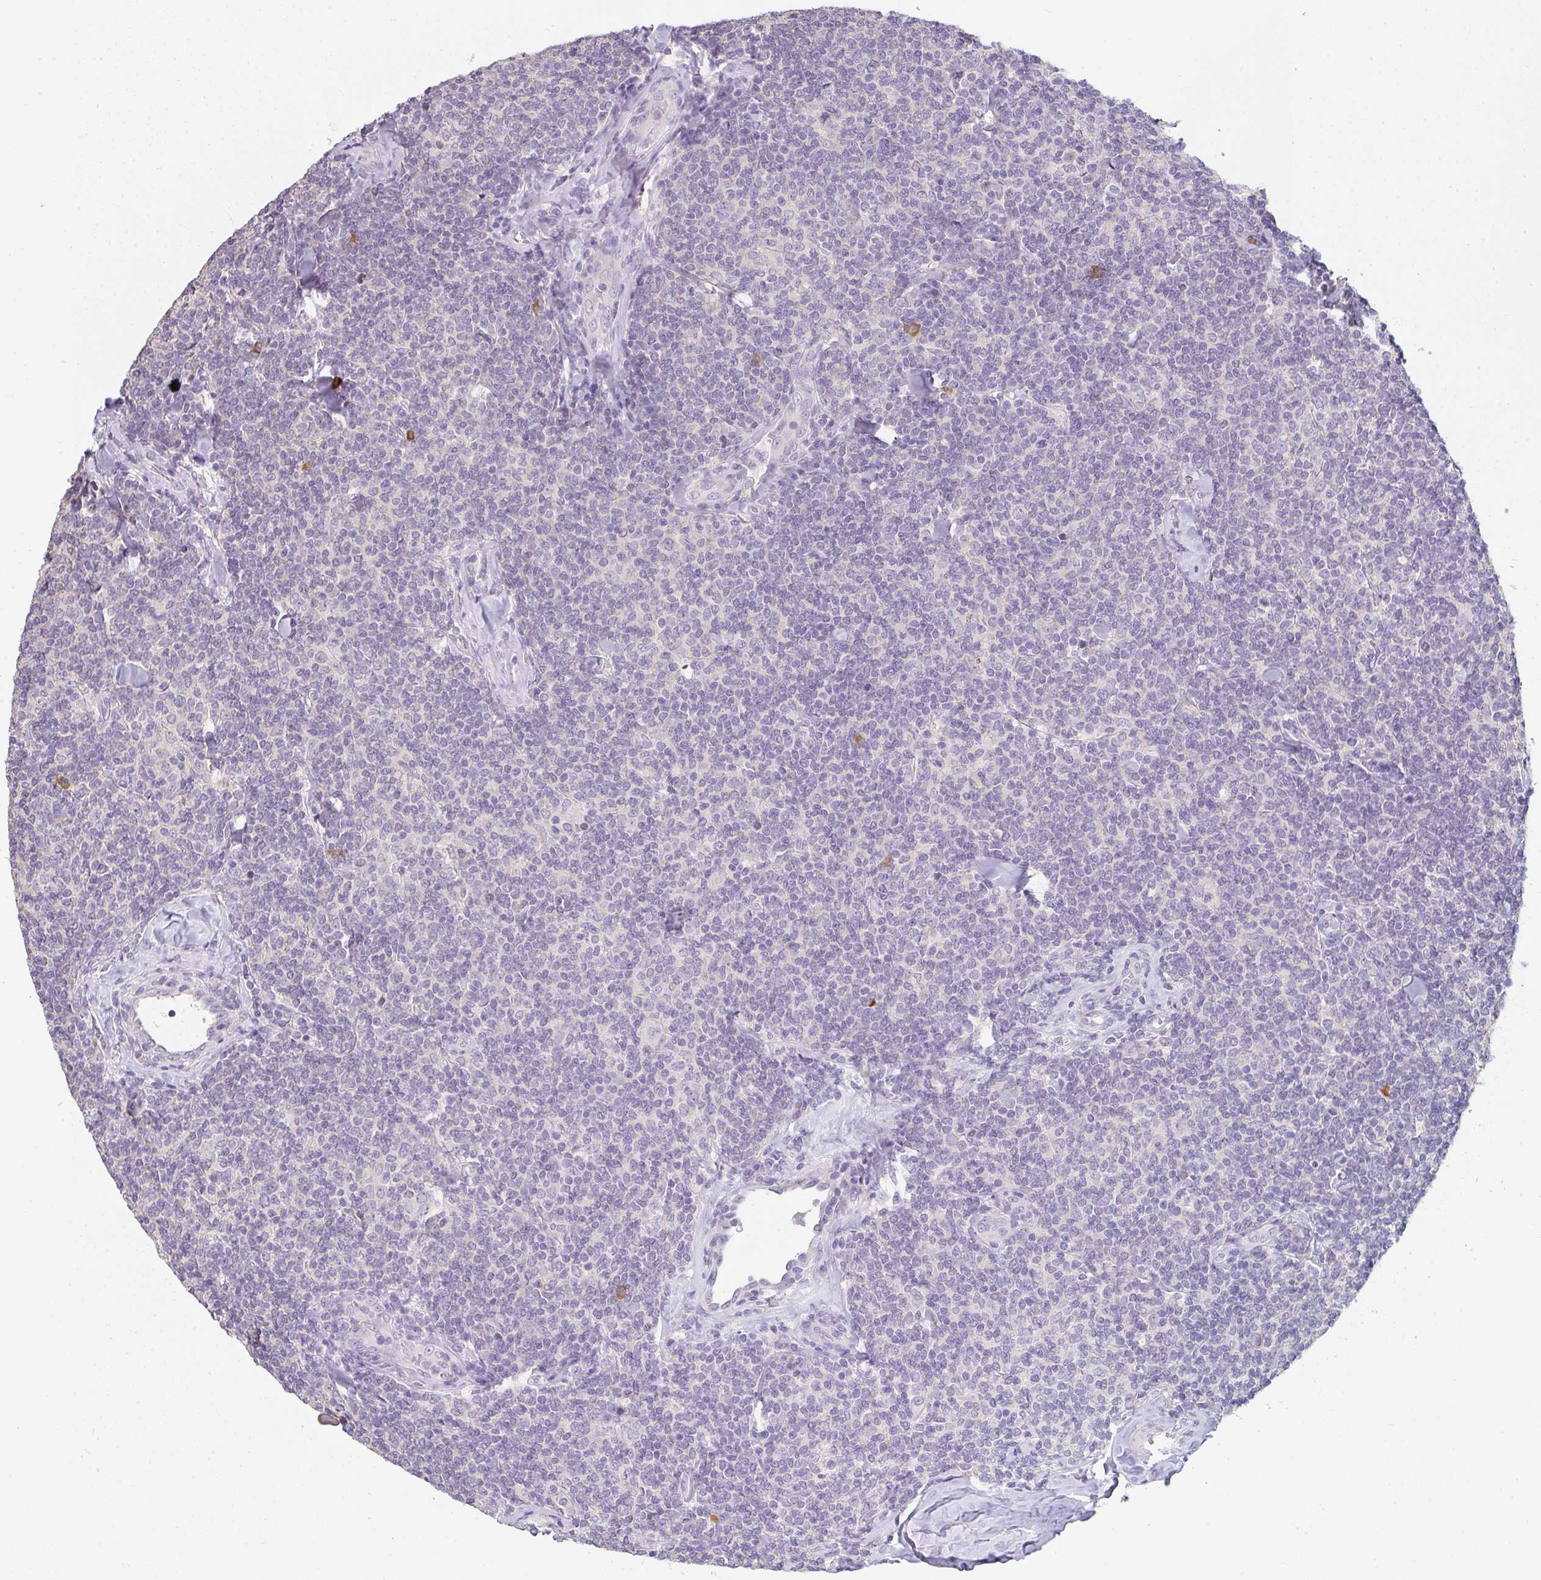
{"staining": {"intensity": "negative", "quantity": "none", "location": "none"}, "tissue": "lymphoma", "cell_type": "Tumor cells", "image_type": "cancer", "snomed": [{"axis": "morphology", "description": "Malignant lymphoma, non-Hodgkin's type, Low grade"}, {"axis": "topography", "description": "Lymph node"}], "caption": "Lymphoma was stained to show a protein in brown. There is no significant staining in tumor cells.", "gene": "ZNF215", "patient": {"sex": "female", "age": 56}}